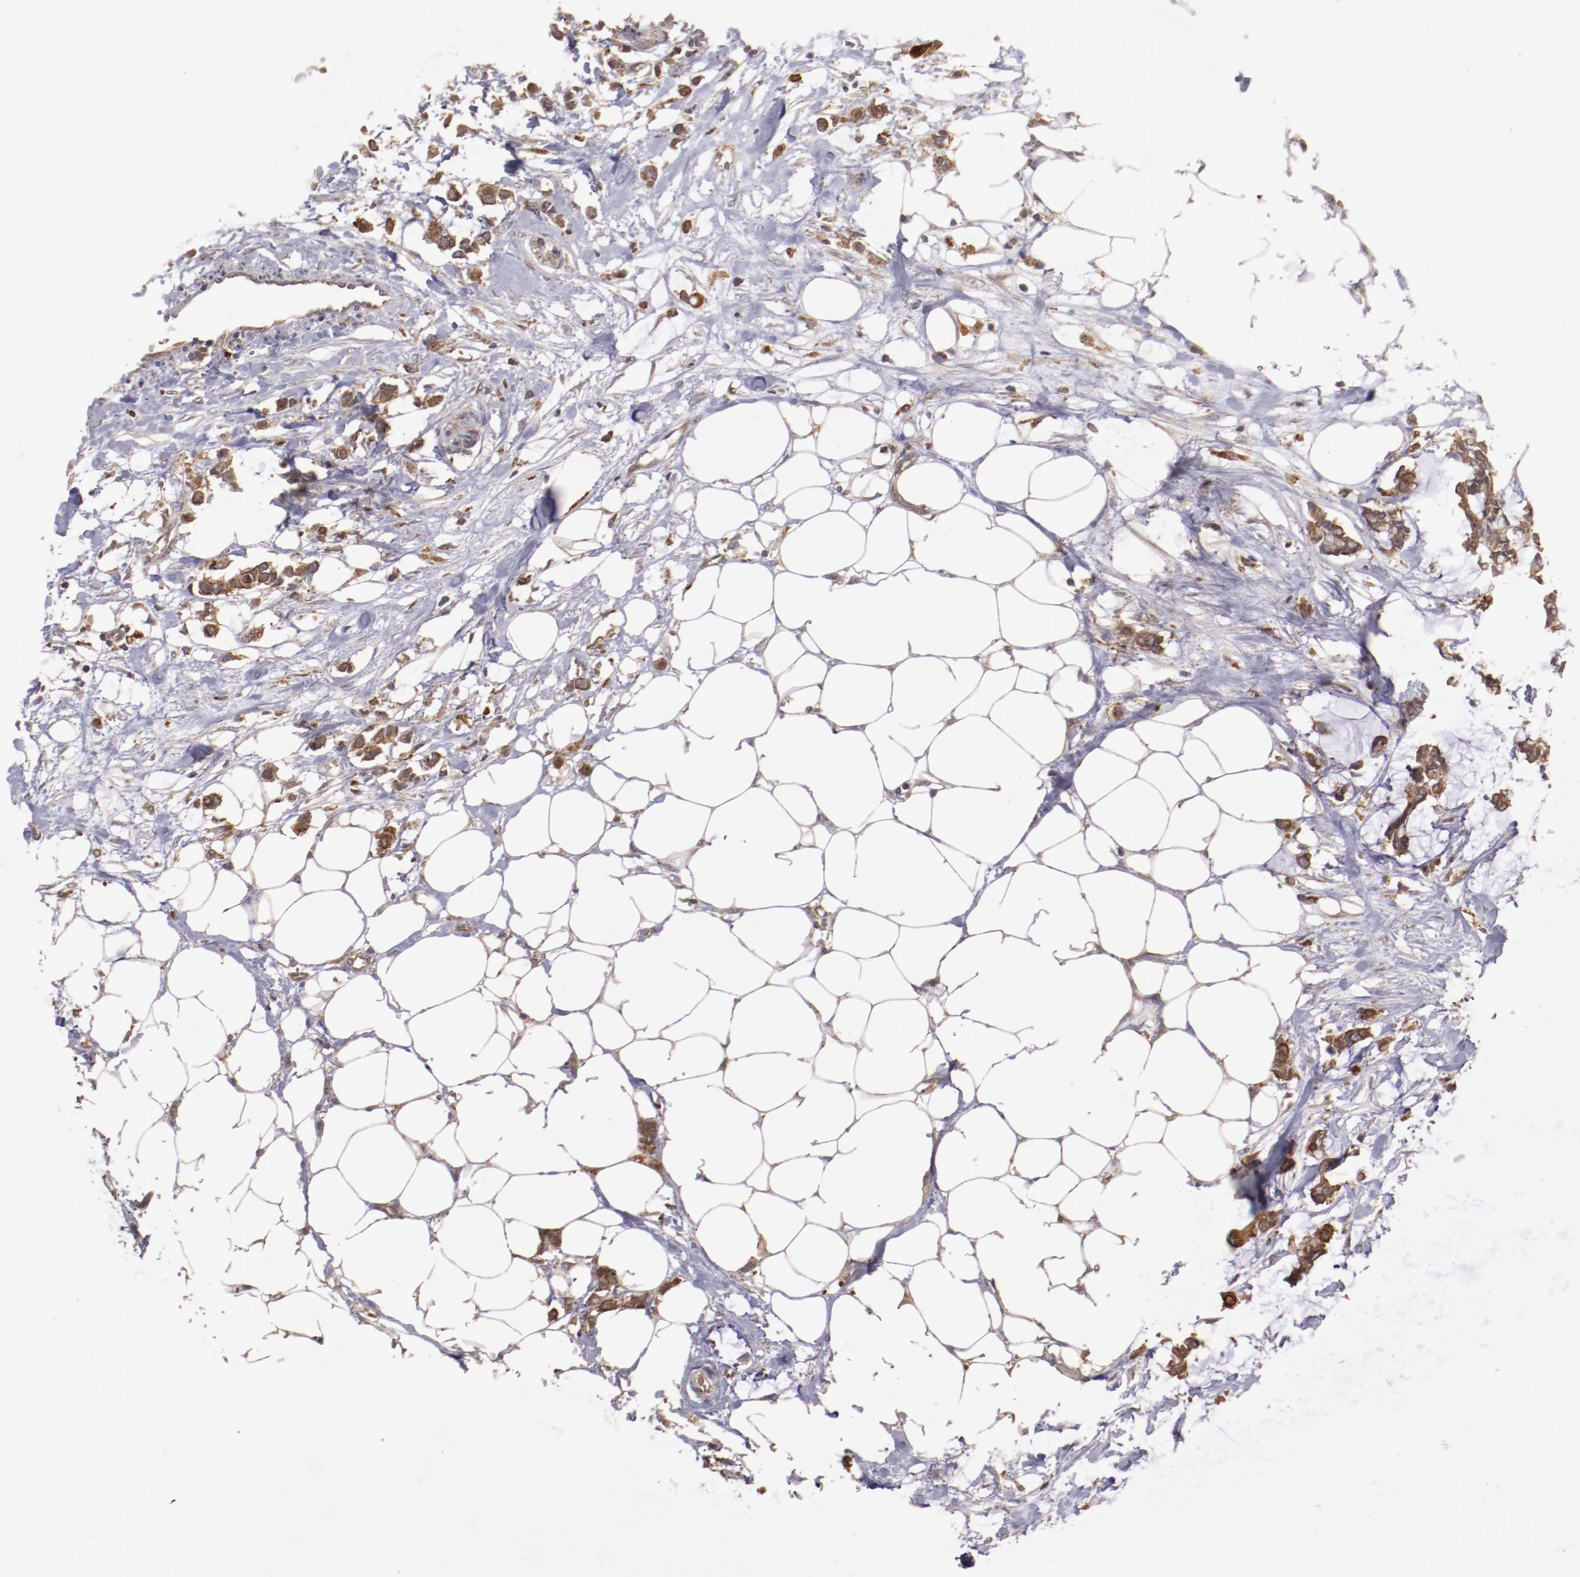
{"staining": {"intensity": "moderate", "quantity": ">75%", "location": "cytoplasmic/membranous"}, "tissue": "colorectal cancer", "cell_type": "Tumor cells", "image_type": "cancer", "snomed": [{"axis": "morphology", "description": "Normal tissue, NOS"}, {"axis": "morphology", "description": "Adenocarcinoma, NOS"}, {"axis": "topography", "description": "Colon"}, {"axis": "topography", "description": "Peripheral nerve tissue"}], "caption": "Approximately >75% of tumor cells in adenocarcinoma (colorectal) demonstrate moderate cytoplasmic/membranous protein expression as visualized by brown immunohistochemical staining.", "gene": "SRRD", "patient": {"sex": "male", "age": 14}}